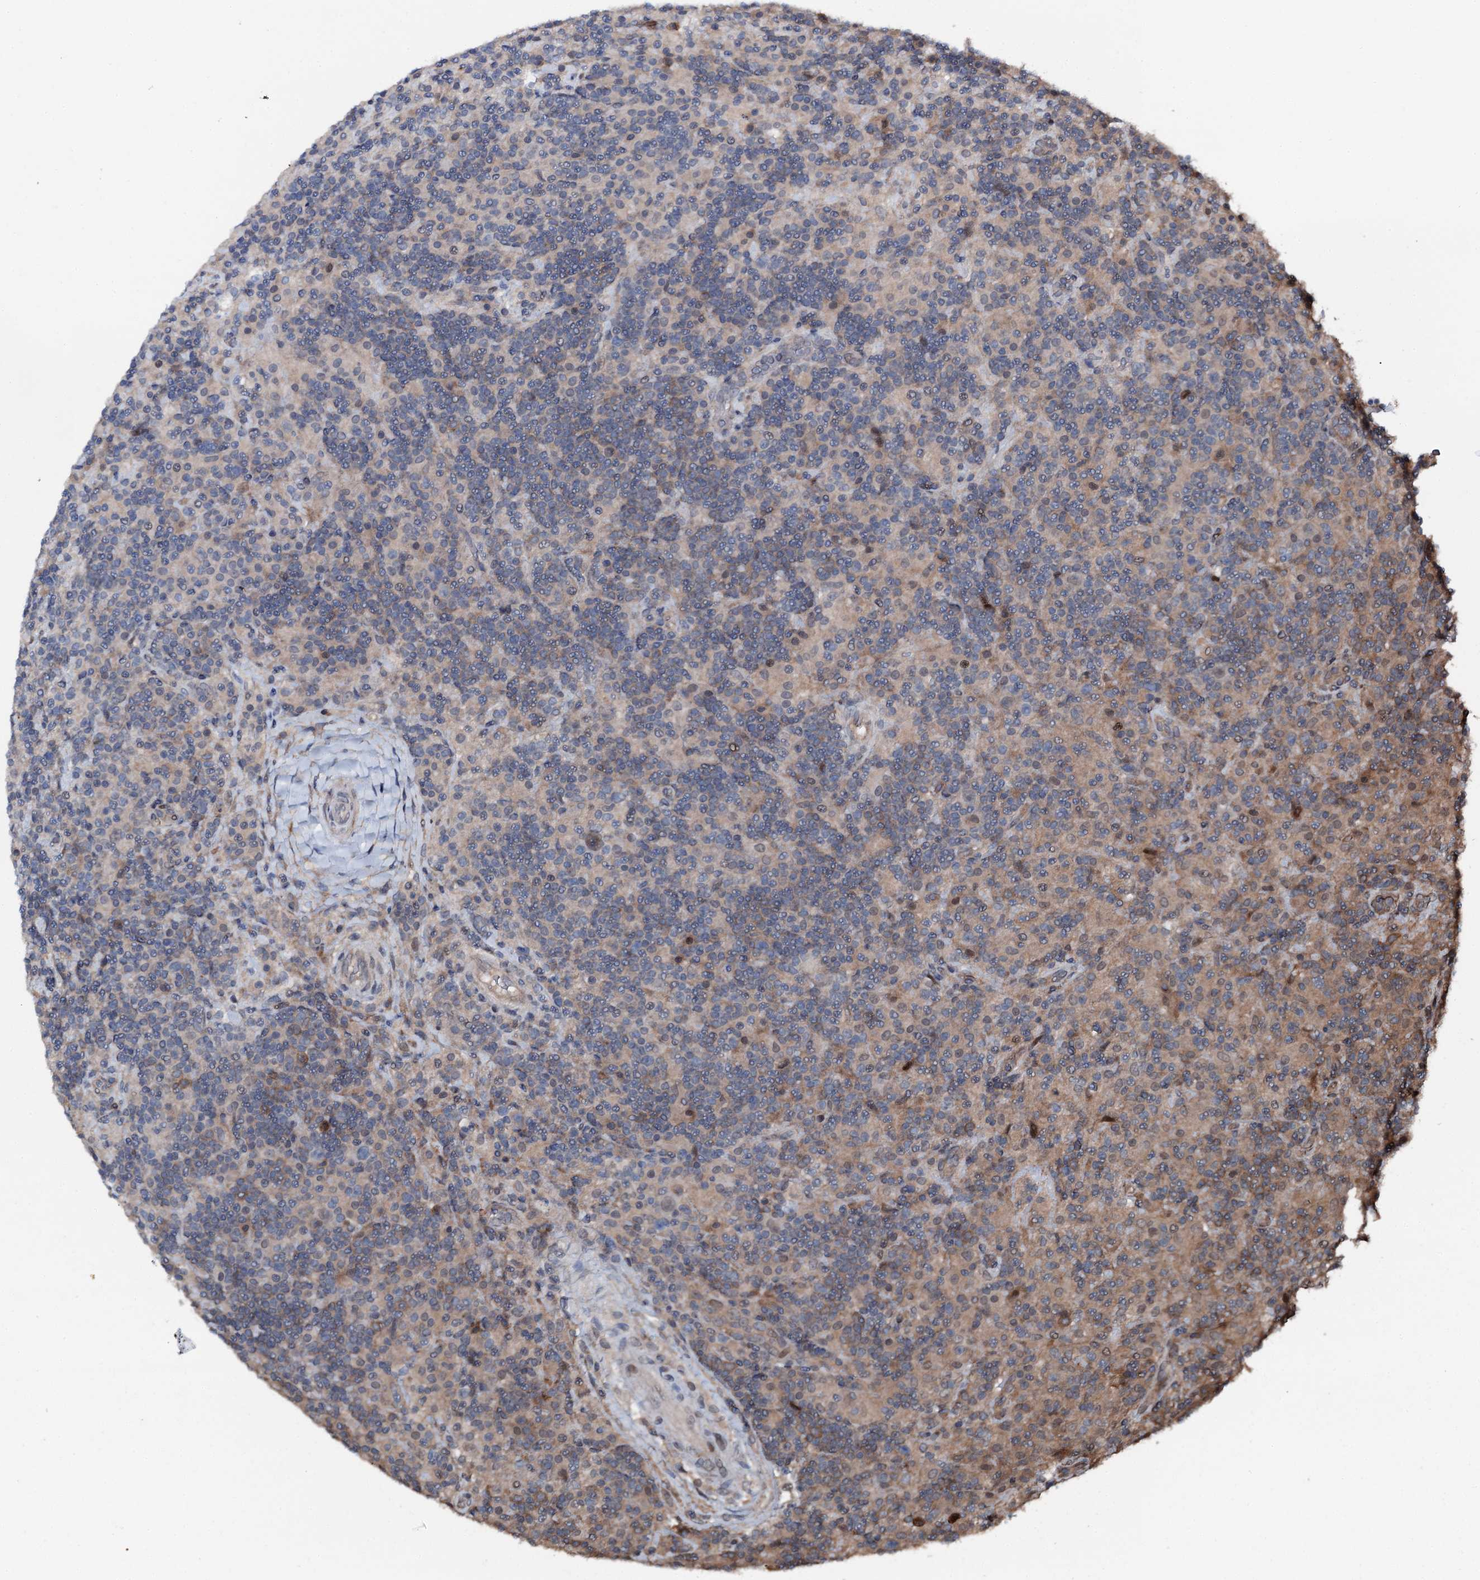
{"staining": {"intensity": "negative", "quantity": "none", "location": "none"}, "tissue": "lymphoma", "cell_type": "Tumor cells", "image_type": "cancer", "snomed": [{"axis": "morphology", "description": "Hodgkin's disease, NOS"}, {"axis": "topography", "description": "Lymph node"}], "caption": "This micrograph is of Hodgkin's disease stained with immunohistochemistry (IHC) to label a protein in brown with the nuclei are counter-stained blue. There is no staining in tumor cells. Nuclei are stained in blue.", "gene": "FLYWCH1", "patient": {"sex": "male", "age": 70}}